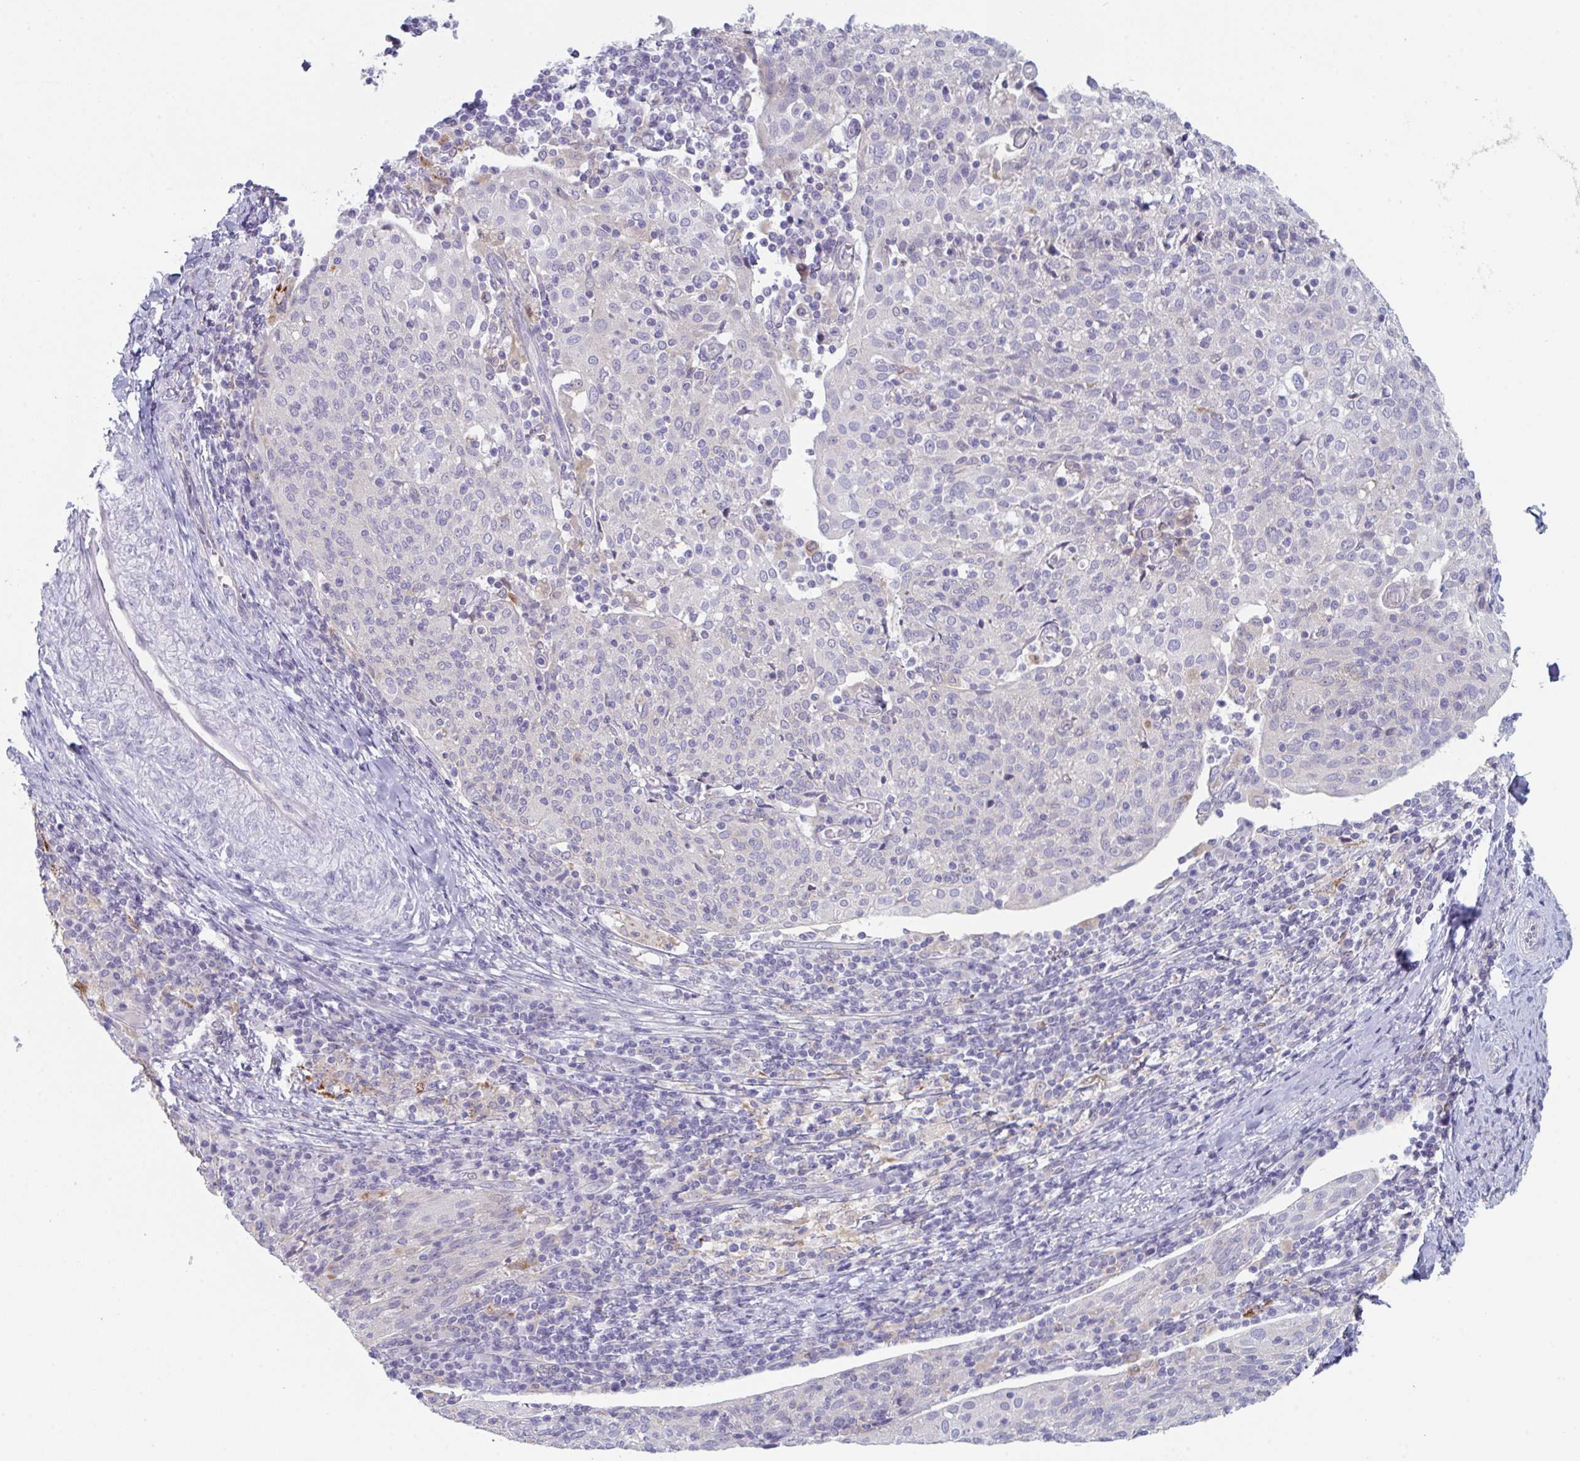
{"staining": {"intensity": "negative", "quantity": "none", "location": "none"}, "tissue": "cervical cancer", "cell_type": "Tumor cells", "image_type": "cancer", "snomed": [{"axis": "morphology", "description": "Squamous cell carcinoma, NOS"}, {"axis": "topography", "description": "Cervix"}], "caption": "Human squamous cell carcinoma (cervical) stained for a protein using immunohistochemistry reveals no staining in tumor cells.", "gene": "PTPRD", "patient": {"sex": "female", "age": 52}}